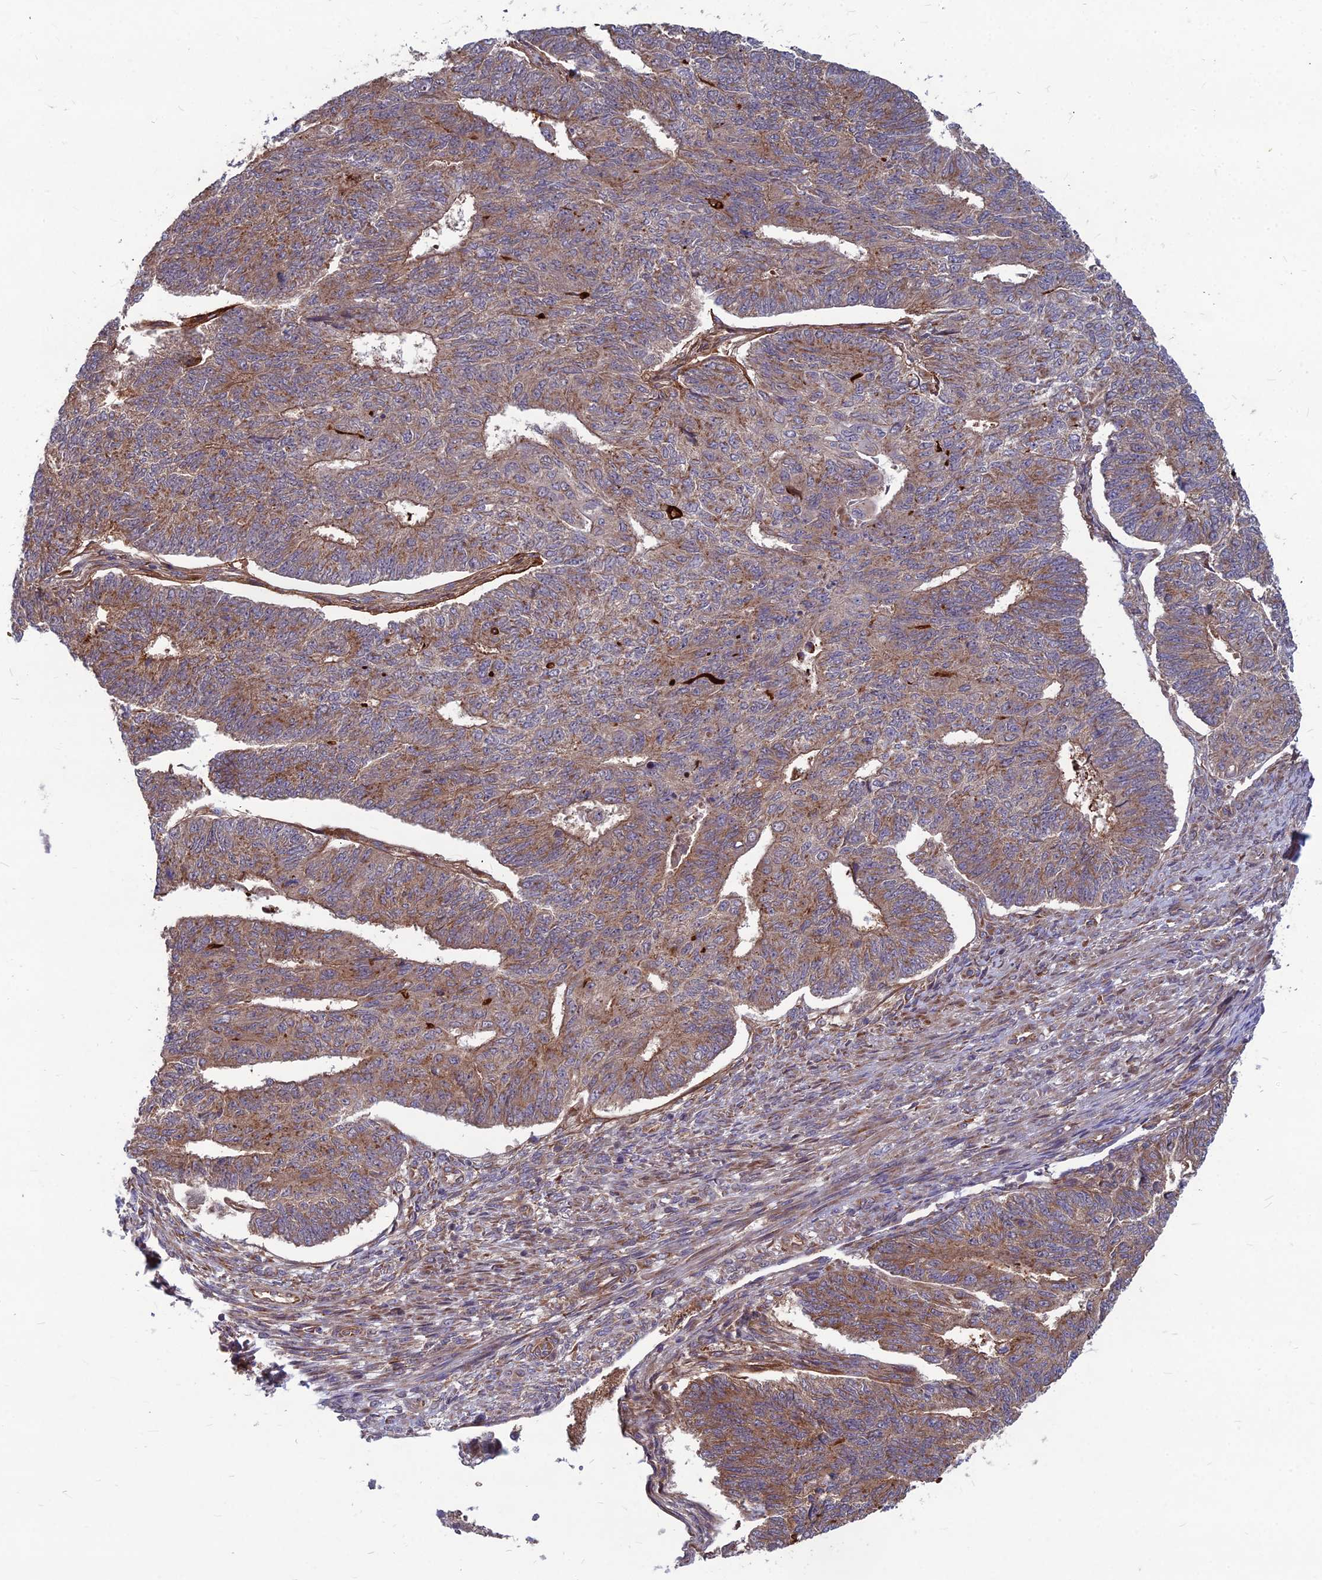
{"staining": {"intensity": "moderate", "quantity": "<25%", "location": "cytoplasmic/membranous"}, "tissue": "endometrial cancer", "cell_type": "Tumor cells", "image_type": "cancer", "snomed": [{"axis": "morphology", "description": "Adenocarcinoma, NOS"}, {"axis": "topography", "description": "Endometrium"}], "caption": "This image displays immunohistochemistry staining of adenocarcinoma (endometrial), with low moderate cytoplasmic/membranous staining in approximately <25% of tumor cells.", "gene": "MFSD8", "patient": {"sex": "female", "age": 32}}